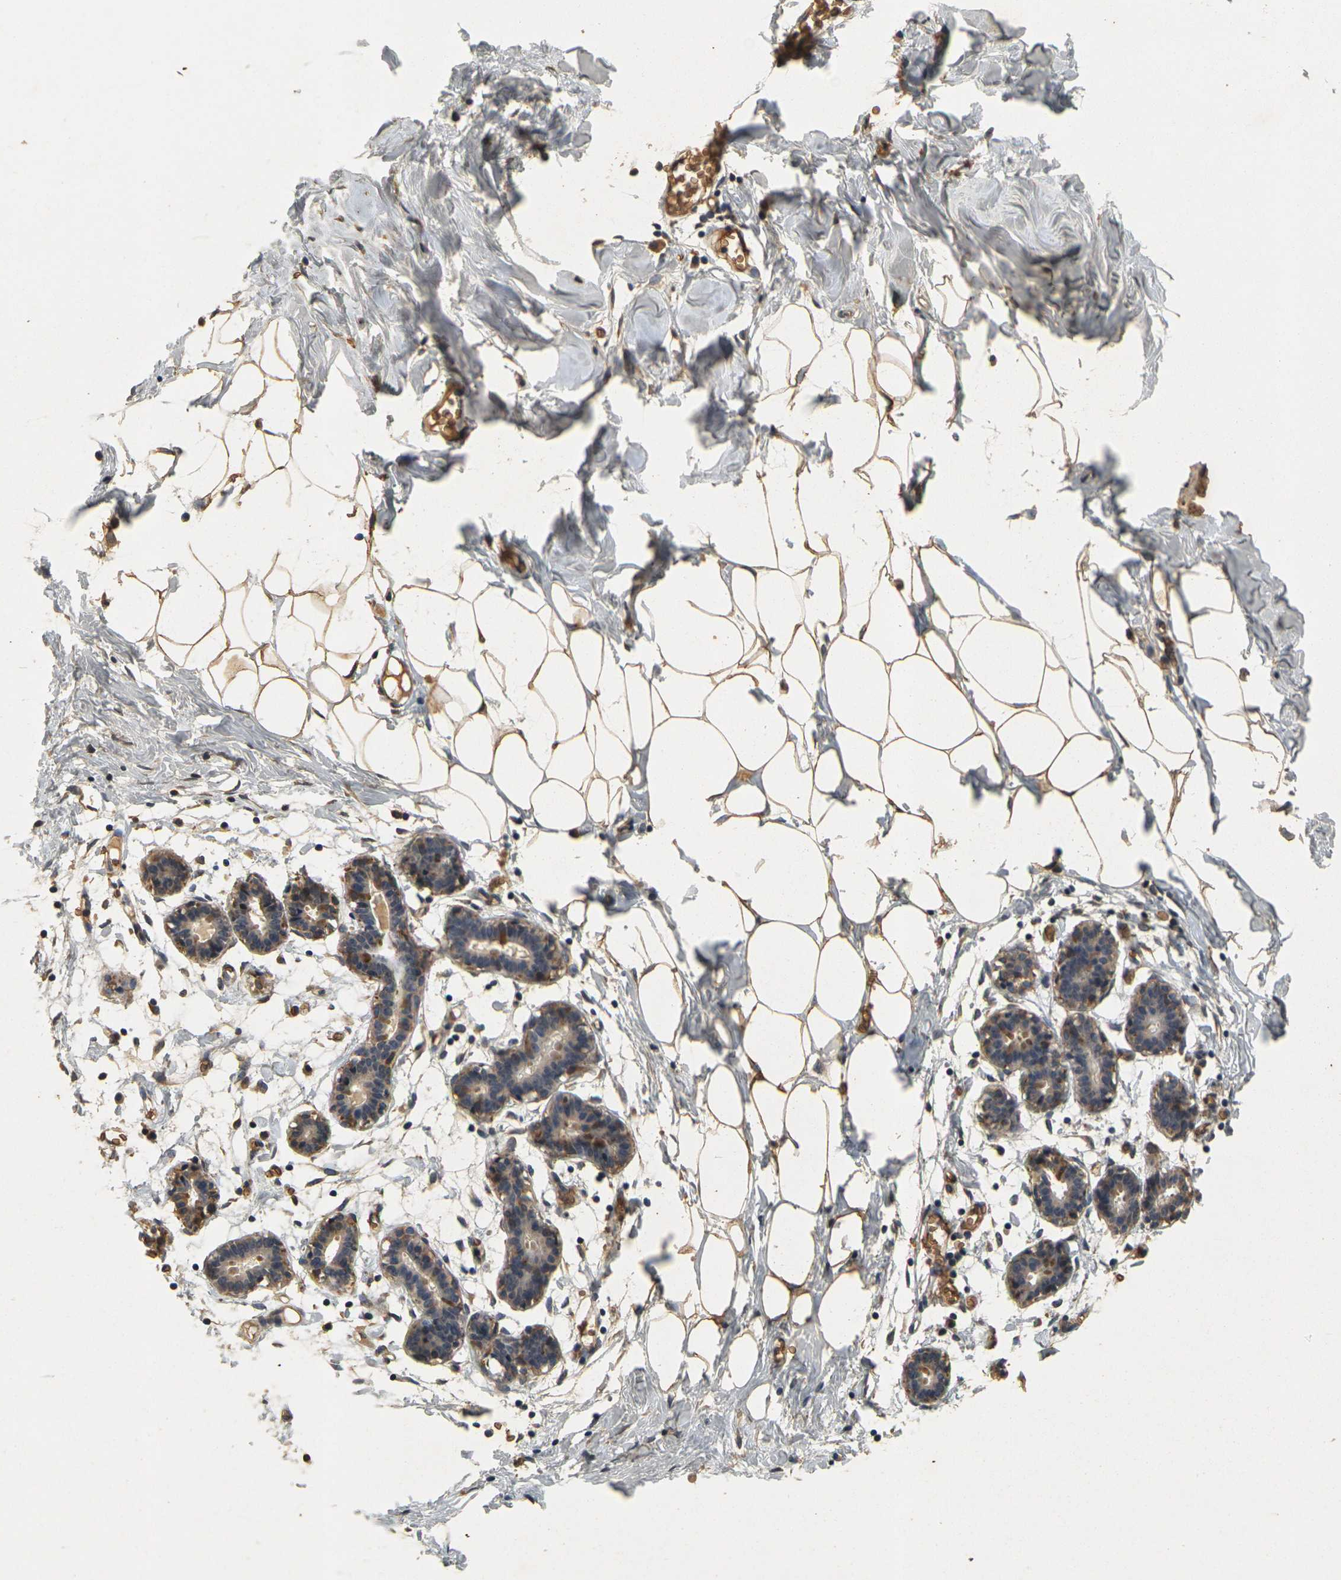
{"staining": {"intensity": "moderate", "quantity": ">75%", "location": "cytoplasmic/membranous"}, "tissue": "breast", "cell_type": "Adipocytes", "image_type": "normal", "snomed": [{"axis": "morphology", "description": "Normal tissue, NOS"}, {"axis": "topography", "description": "Breast"}], "caption": "High-magnification brightfield microscopy of benign breast stained with DAB (3,3'-diaminobenzidine) (brown) and counterstained with hematoxylin (blue). adipocytes exhibit moderate cytoplasmic/membranous staining is seen in approximately>75% of cells. Using DAB (brown) and hematoxylin (blue) stains, captured at high magnification using brightfield microscopy.", "gene": "MEGF9", "patient": {"sex": "female", "age": 27}}